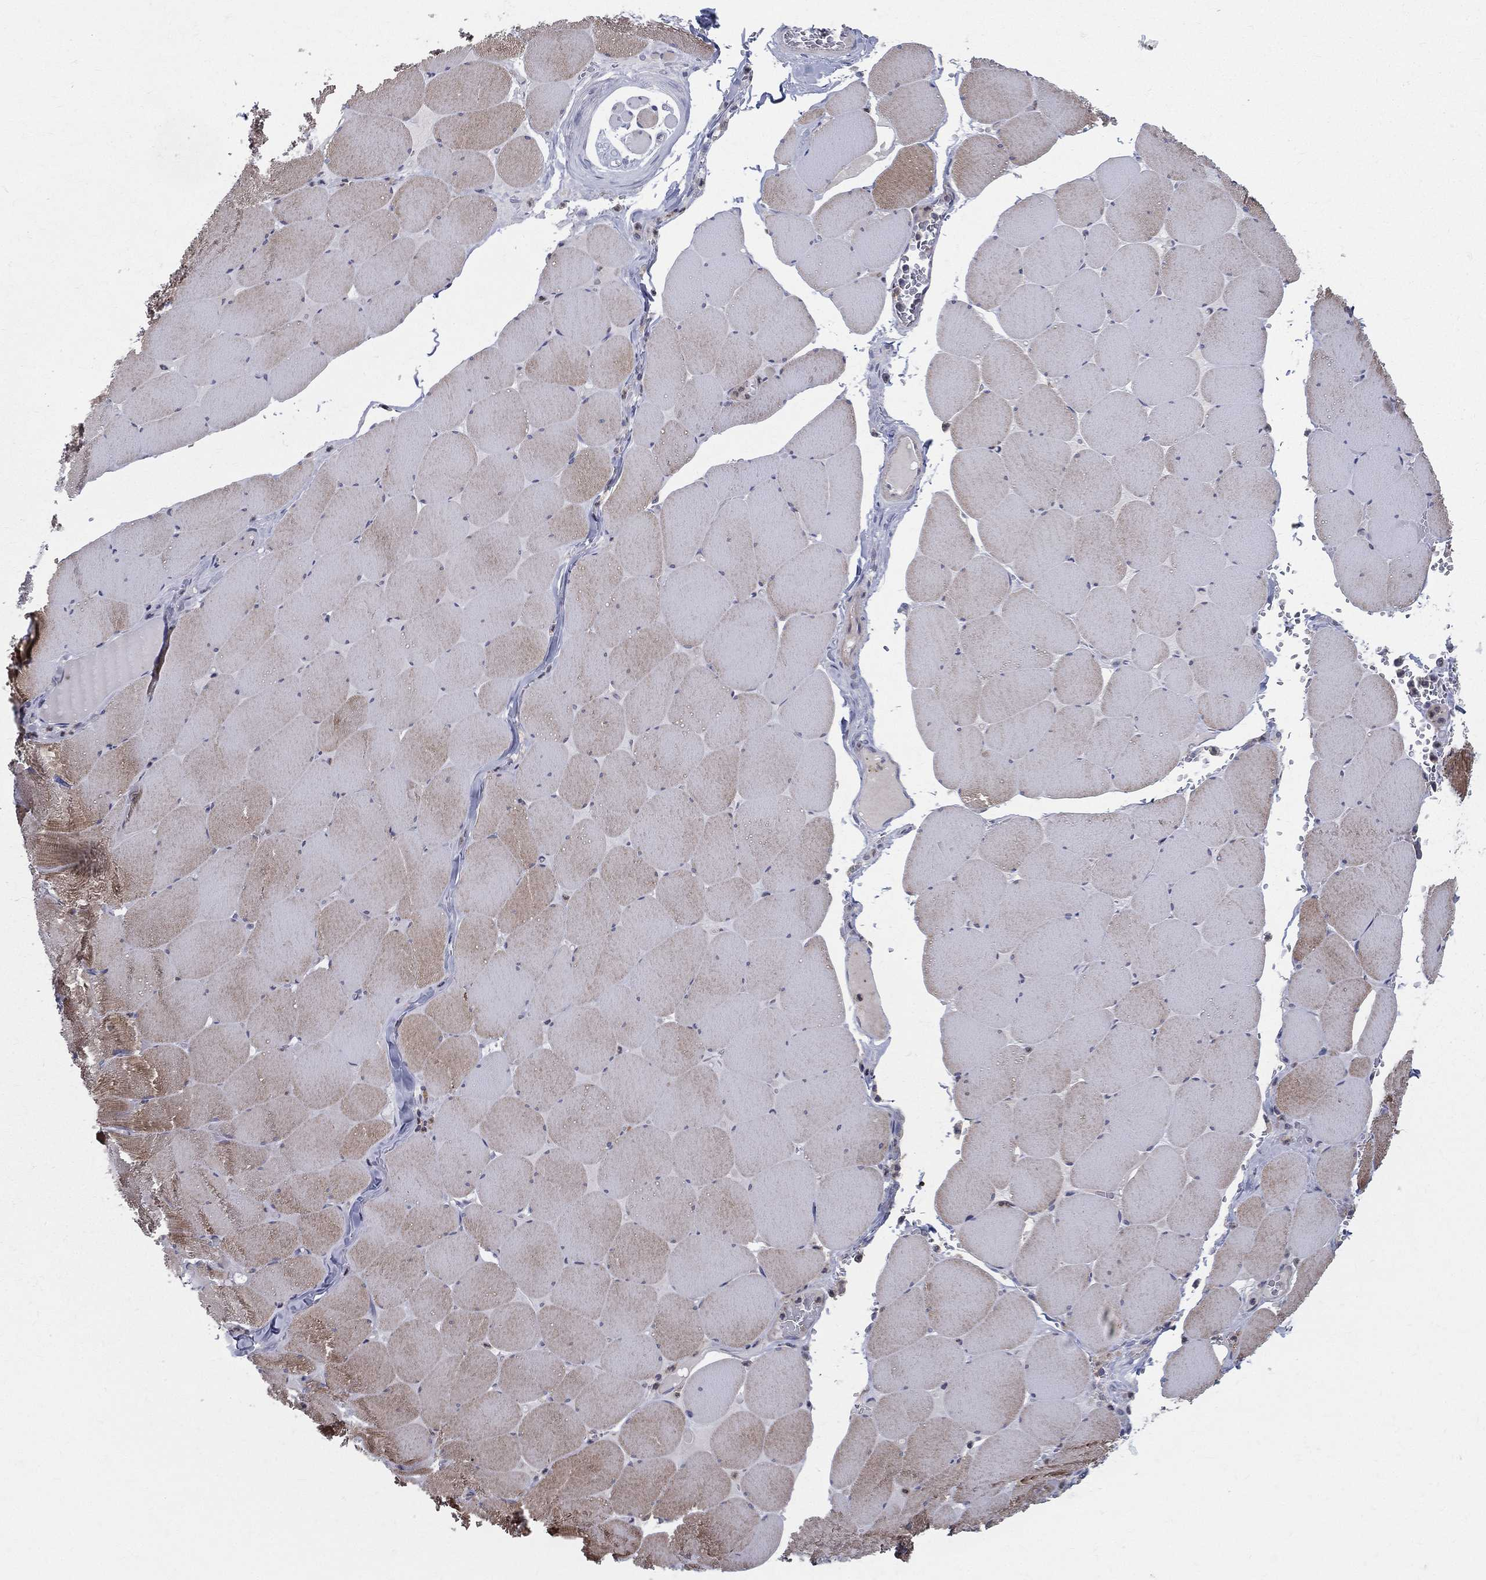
{"staining": {"intensity": "strong", "quantity": "25%-75%", "location": "cytoplasmic/membranous"}, "tissue": "skeletal muscle", "cell_type": "Myocytes", "image_type": "normal", "snomed": [{"axis": "morphology", "description": "Normal tissue, NOS"}, {"axis": "morphology", "description": "Malignant melanoma, Metastatic site"}, {"axis": "topography", "description": "Skeletal muscle"}], "caption": "Immunohistochemical staining of benign skeletal muscle exhibits 25%-75% levels of strong cytoplasmic/membranous protein staining in about 25%-75% of myocytes. (Brightfield microscopy of DAB IHC at high magnification).", "gene": "POMZP3", "patient": {"sex": "male", "age": 50}}